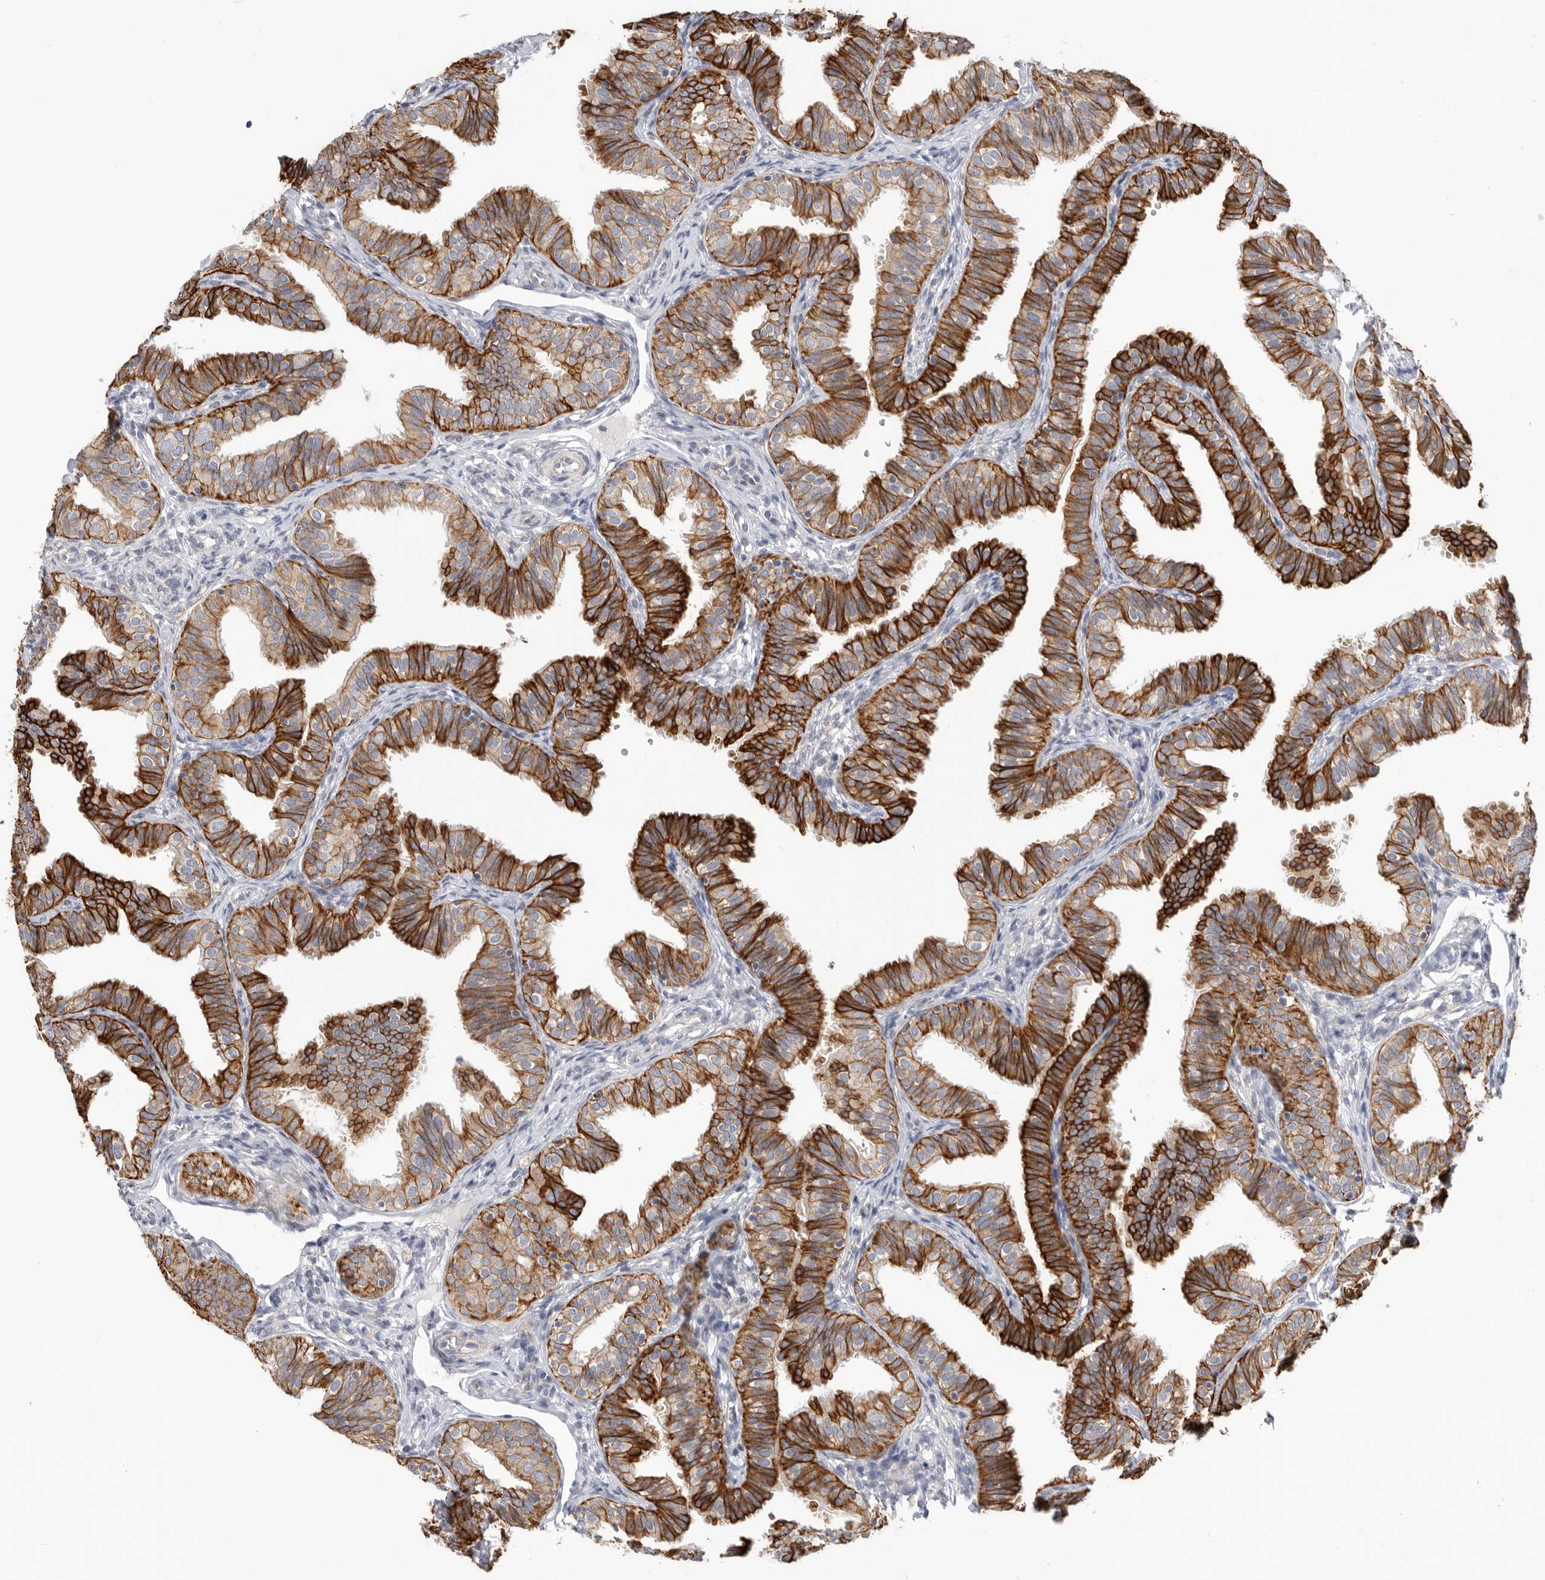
{"staining": {"intensity": "strong", "quantity": ">75%", "location": "cytoplasmic/membranous"}, "tissue": "fallopian tube", "cell_type": "Glandular cells", "image_type": "normal", "snomed": [{"axis": "morphology", "description": "Normal tissue, NOS"}, {"axis": "topography", "description": "Fallopian tube"}], "caption": "IHC histopathology image of benign human fallopian tube stained for a protein (brown), which reveals high levels of strong cytoplasmic/membranous positivity in approximately >75% of glandular cells.", "gene": "MTFR1L", "patient": {"sex": "female", "age": 35}}